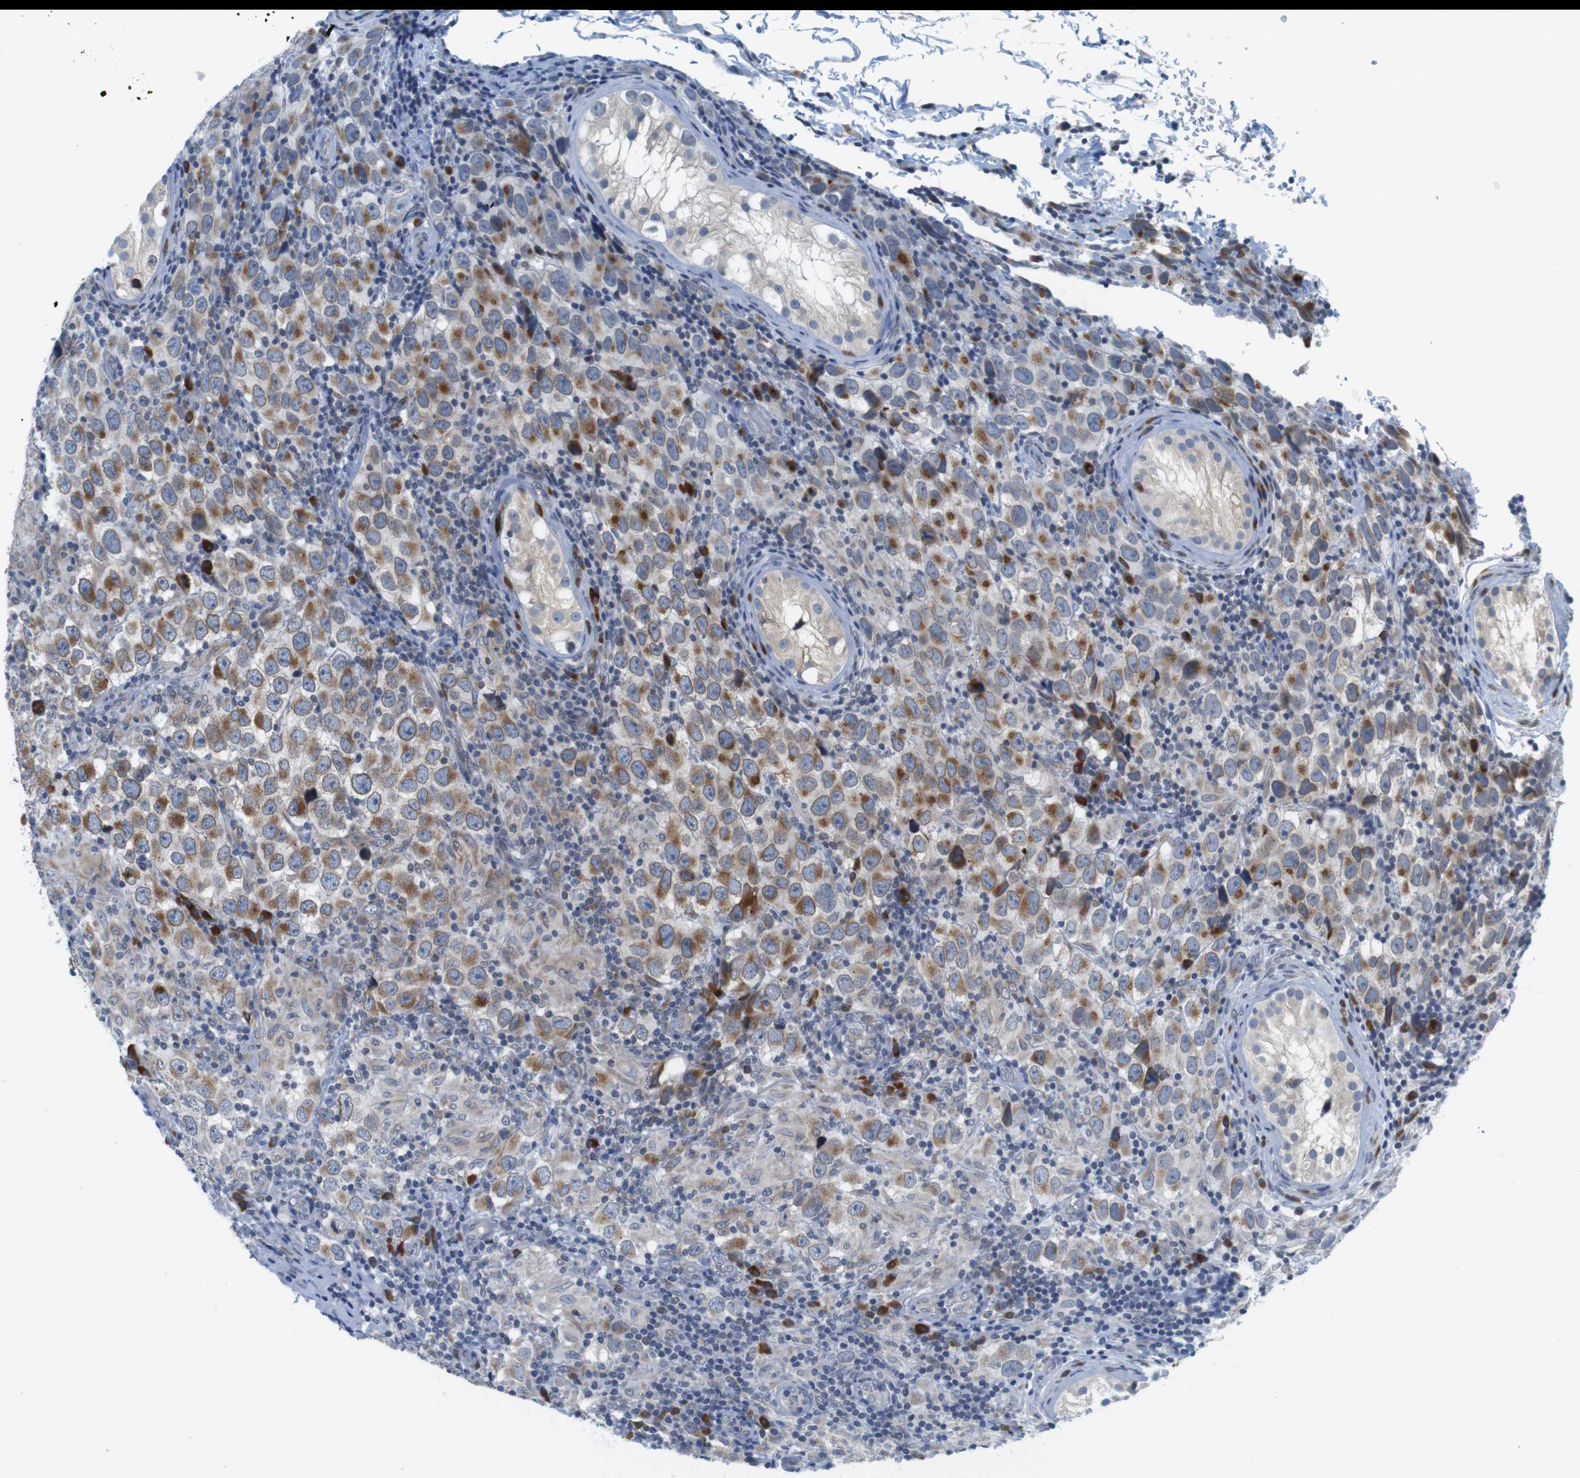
{"staining": {"intensity": "moderate", "quantity": "25%-75%", "location": "cytoplasmic/membranous"}, "tissue": "testis cancer", "cell_type": "Tumor cells", "image_type": "cancer", "snomed": [{"axis": "morphology", "description": "Carcinoma, Embryonal, NOS"}, {"axis": "topography", "description": "Testis"}], "caption": "Immunohistochemistry micrograph of neoplastic tissue: human embryonal carcinoma (testis) stained using immunohistochemistry demonstrates medium levels of moderate protein expression localized specifically in the cytoplasmic/membranous of tumor cells, appearing as a cytoplasmic/membranous brown color.", "gene": "ERGIC3", "patient": {"sex": "male", "age": 21}}